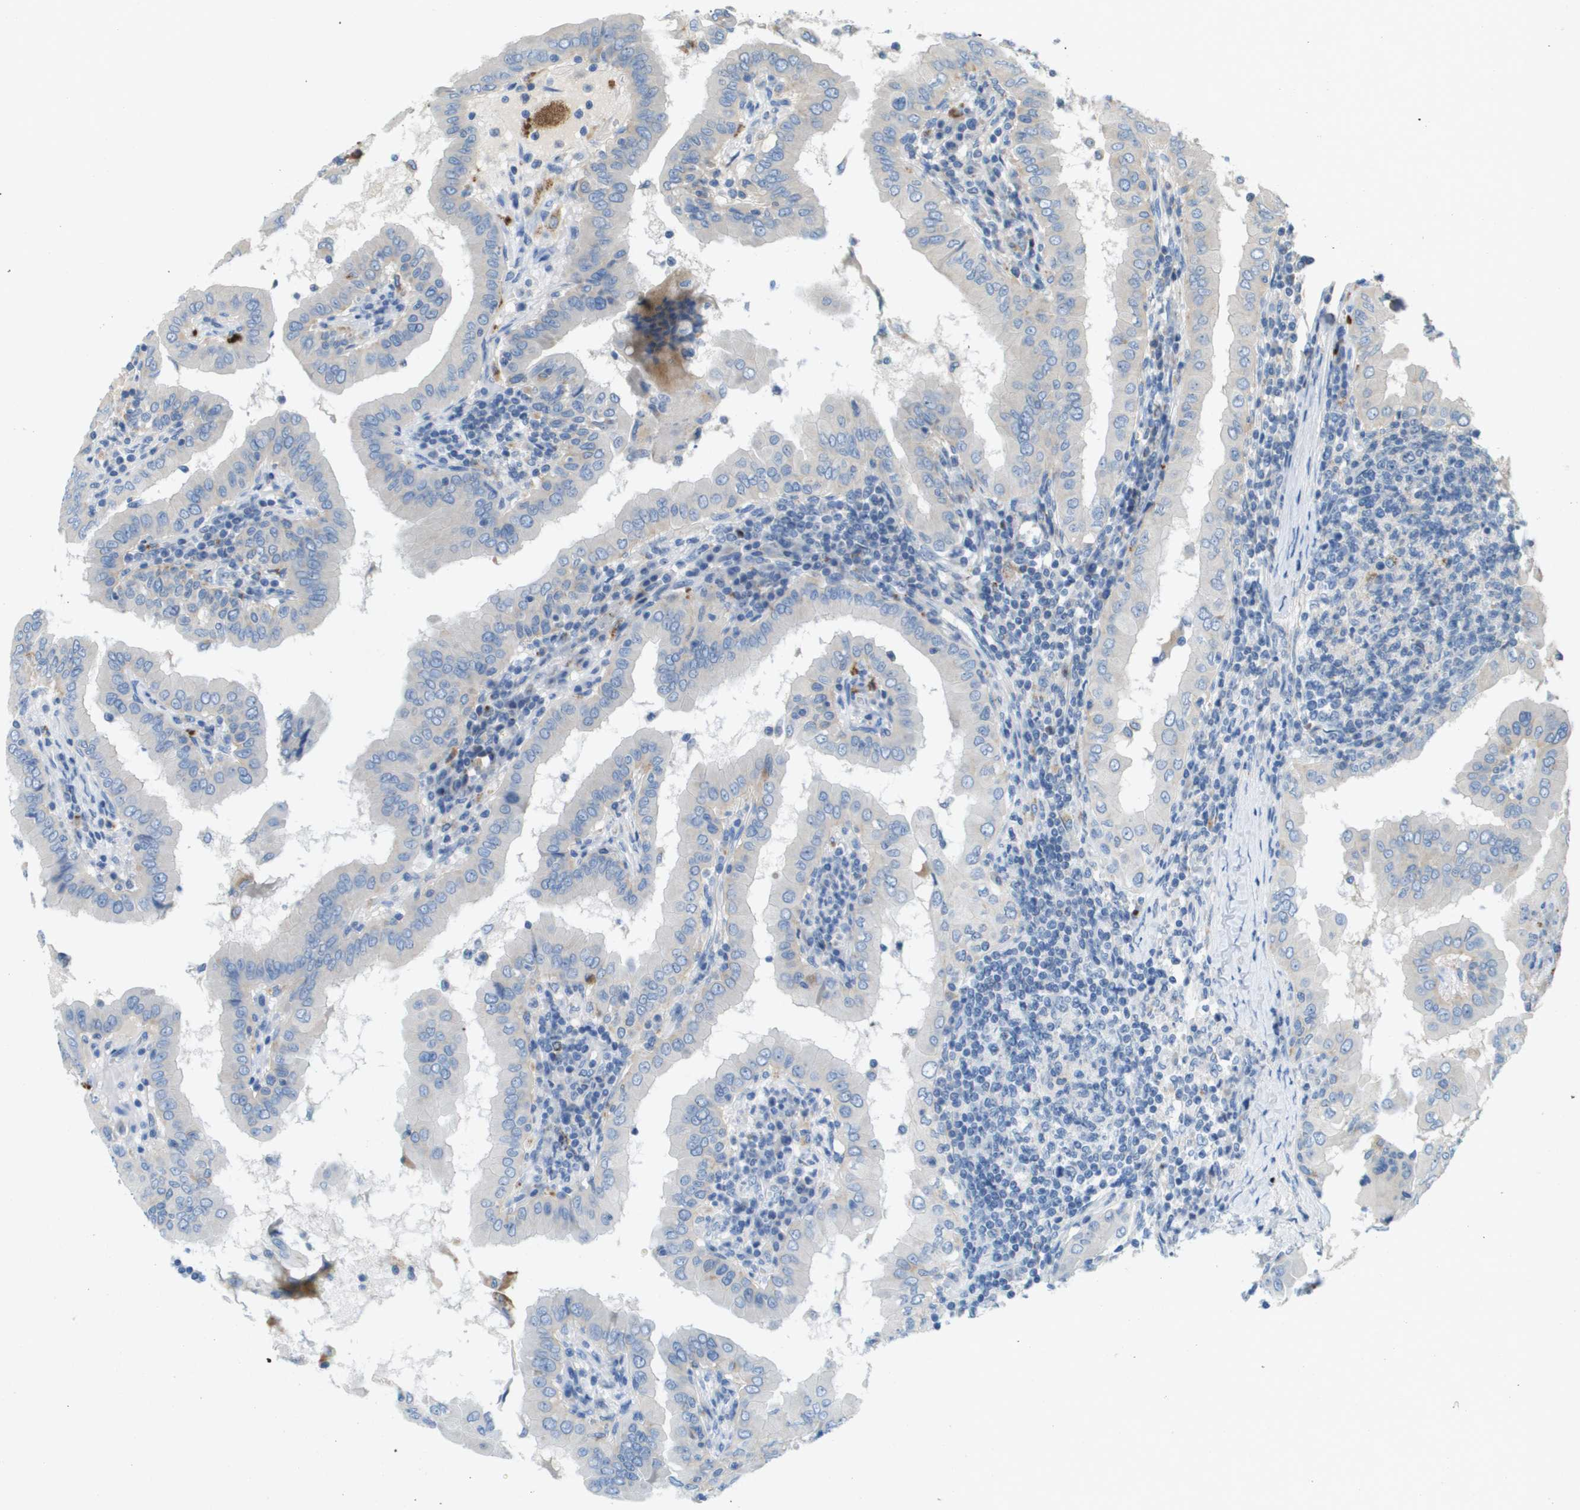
{"staining": {"intensity": "negative", "quantity": "none", "location": "none"}, "tissue": "thyroid cancer", "cell_type": "Tumor cells", "image_type": "cancer", "snomed": [{"axis": "morphology", "description": "Papillary adenocarcinoma, NOS"}, {"axis": "topography", "description": "Thyroid gland"}], "caption": "Tumor cells show no significant staining in thyroid cancer.", "gene": "B3GNT5", "patient": {"sex": "male", "age": 33}}